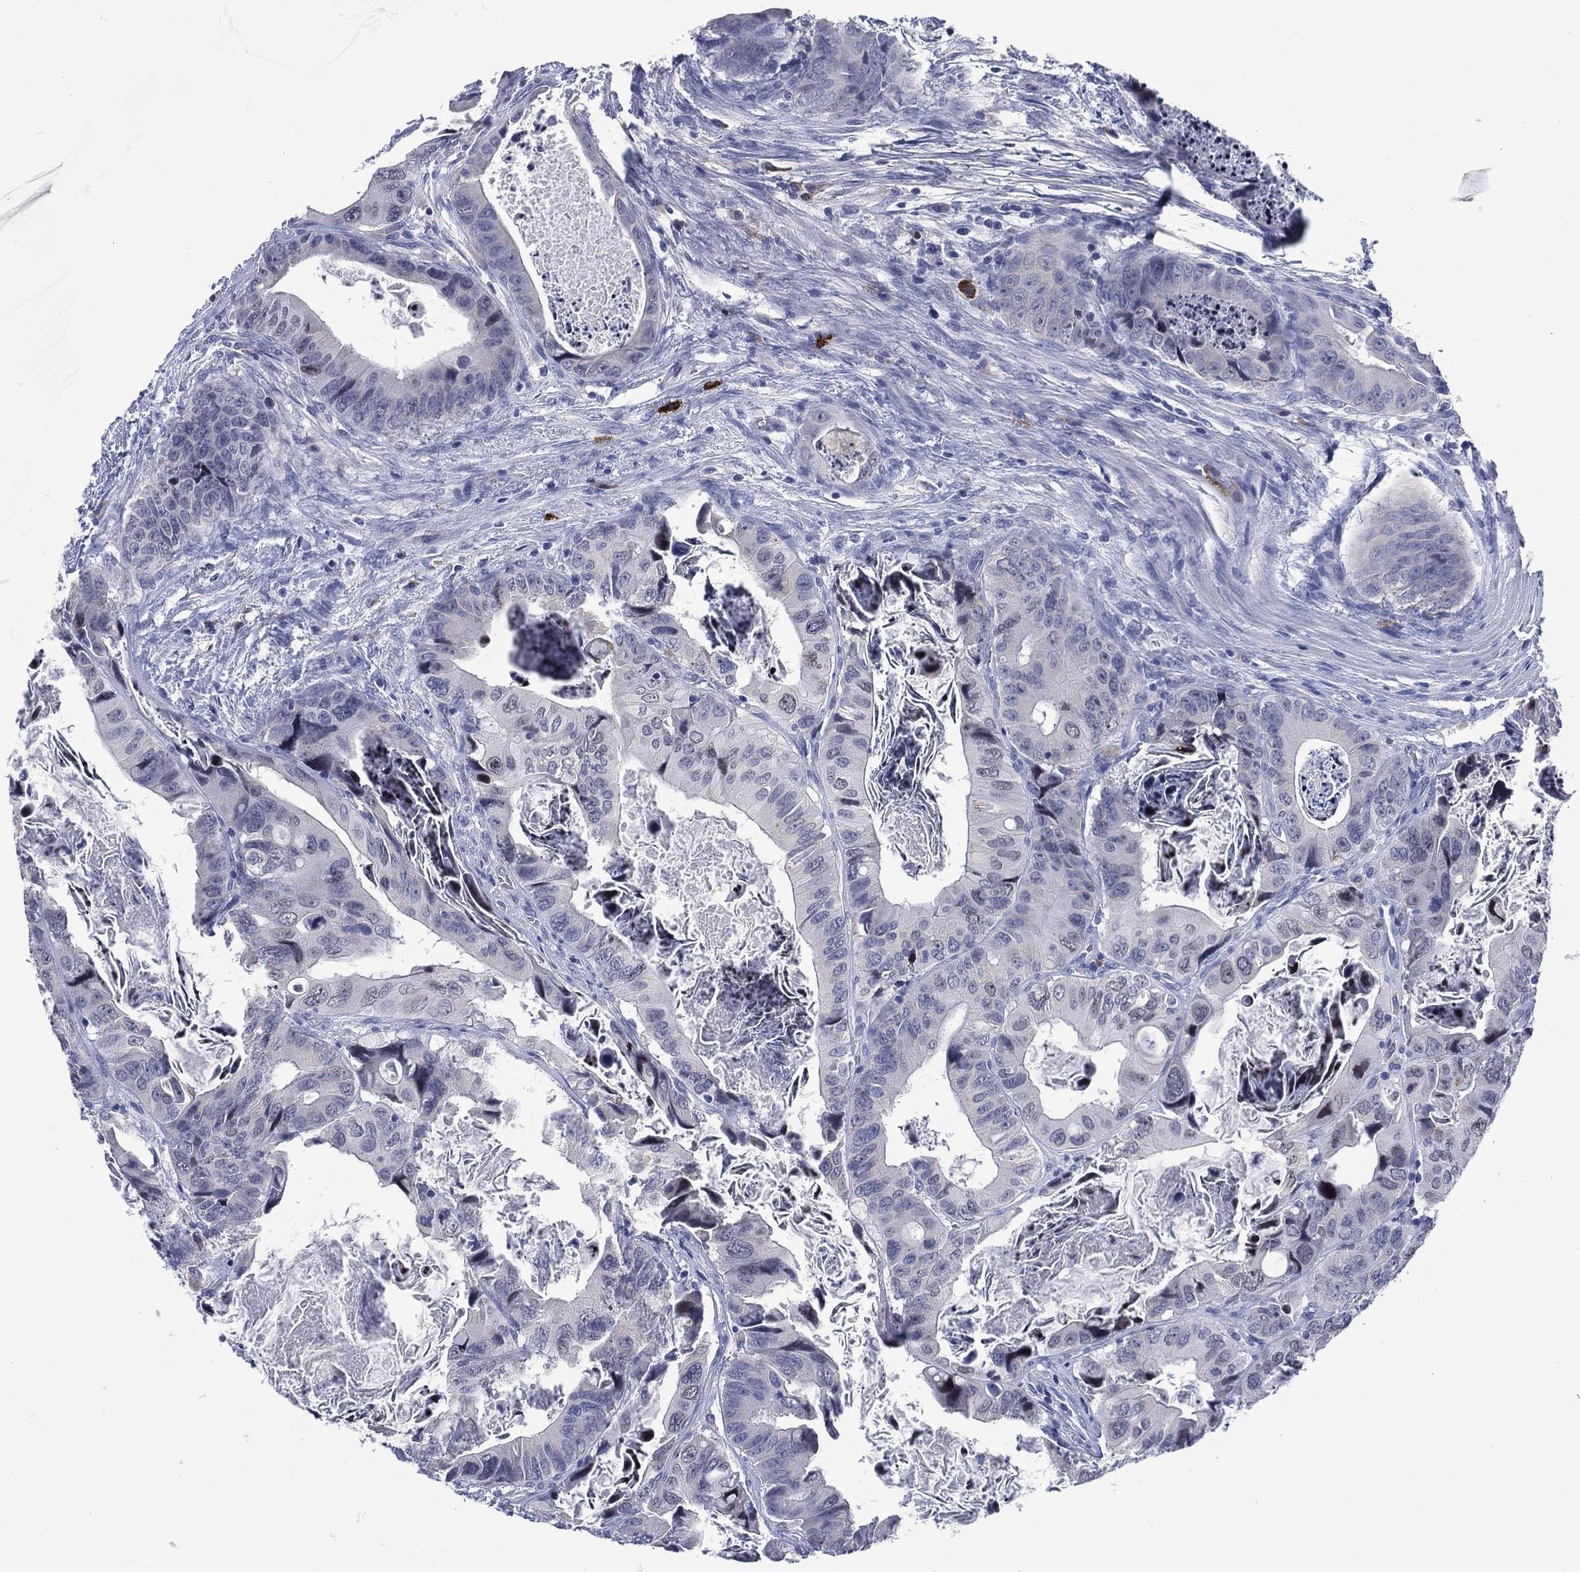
{"staining": {"intensity": "negative", "quantity": "none", "location": "none"}, "tissue": "colorectal cancer", "cell_type": "Tumor cells", "image_type": "cancer", "snomed": [{"axis": "morphology", "description": "Adenocarcinoma, NOS"}, {"axis": "topography", "description": "Rectum"}], "caption": "Tumor cells show no significant protein expression in colorectal adenocarcinoma. The staining was performed using DAB (3,3'-diaminobenzidine) to visualize the protein expression in brown, while the nuclei were stained in blue with hematoxylin (Magnification: 20x).", "gene": "USP26", "patient": {"sex": "male", "age": 64}}